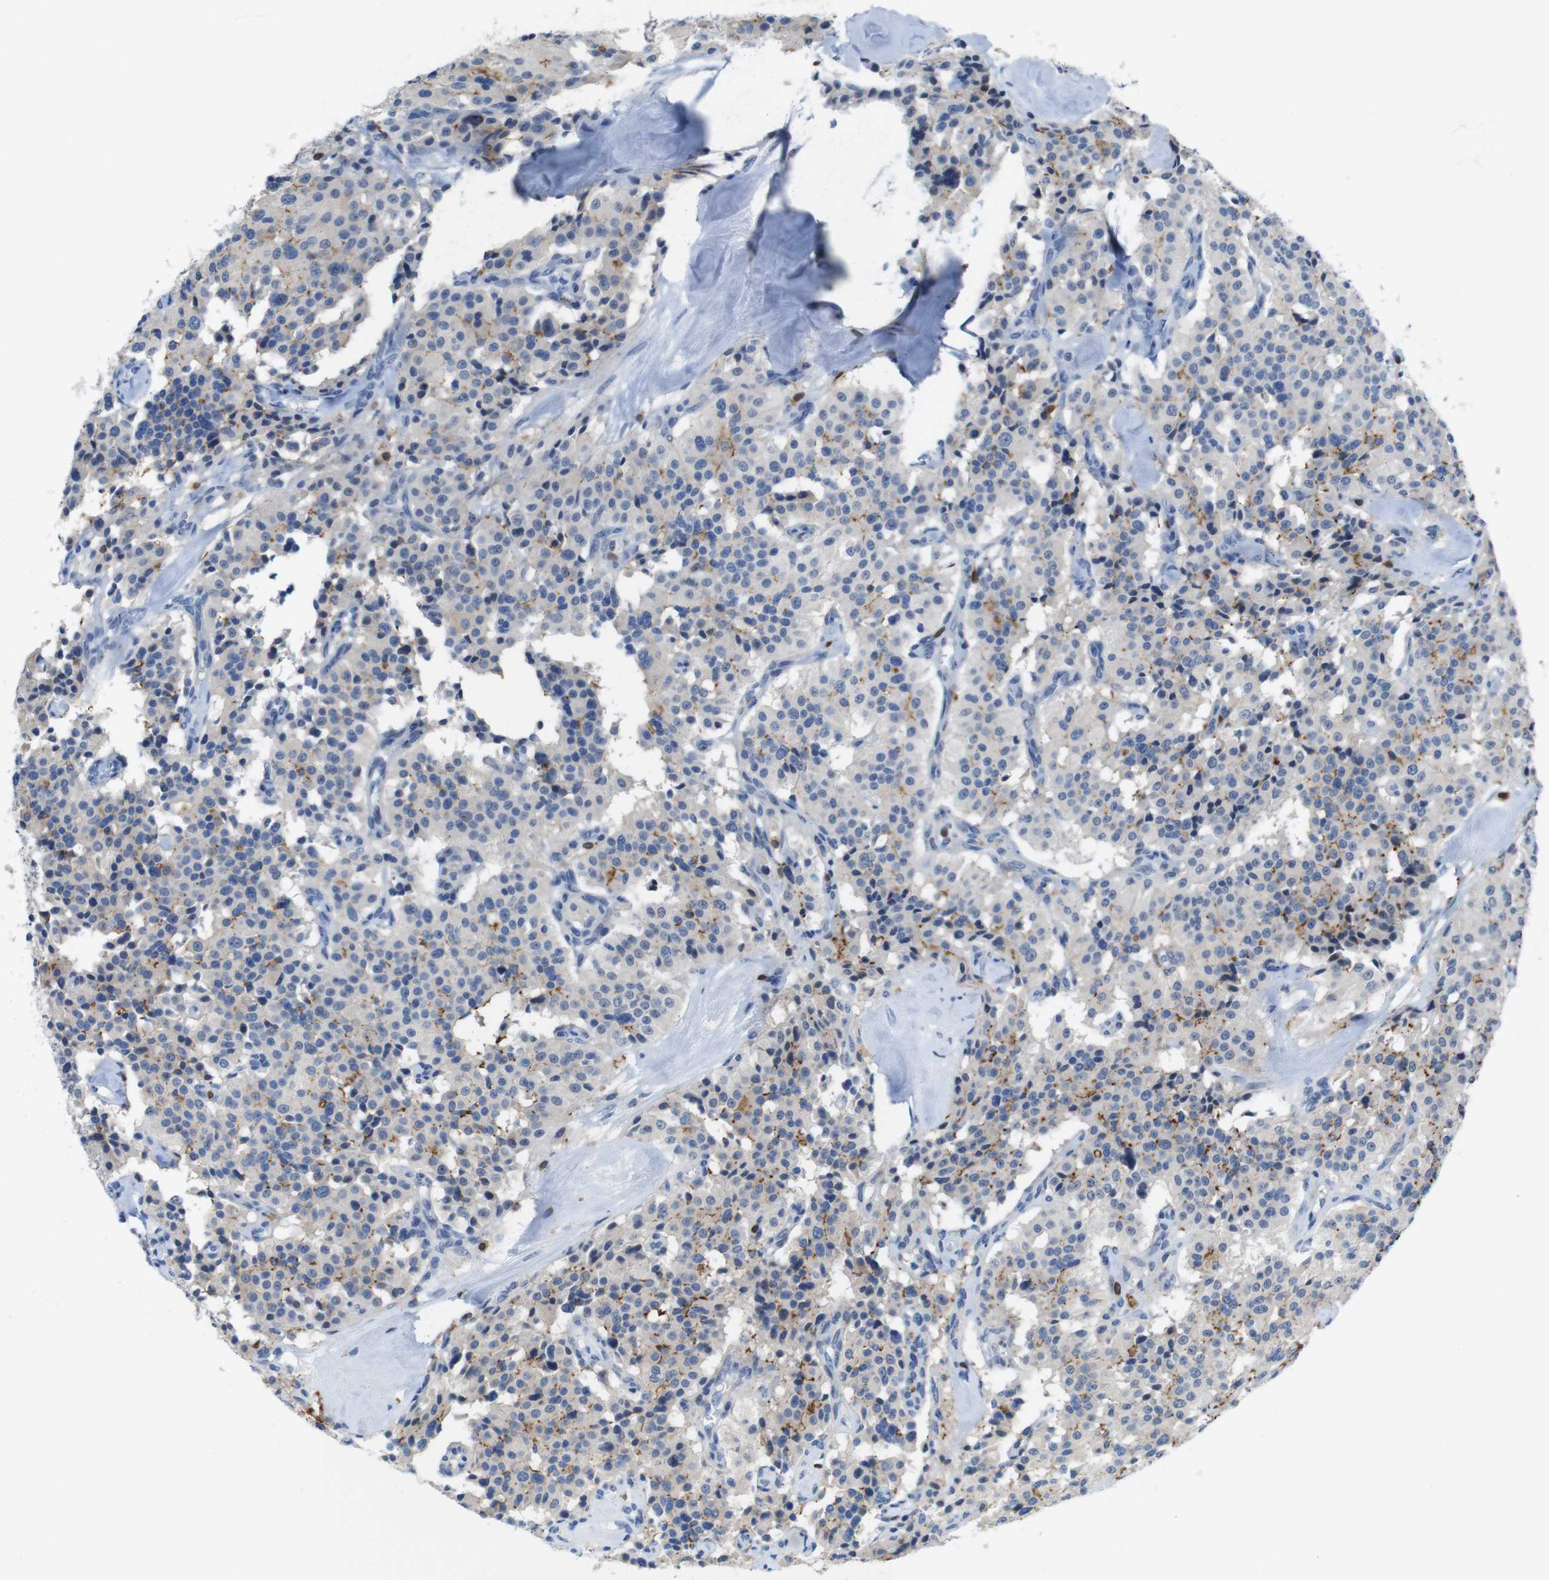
{"staining": {"intensity": "moderate", "quantity": "25%-75%", "location": "cytoplasmic/membranous"}, "tissue": "carcinoid", "cell_type": "Tumor cells", "image_type": "cancer", "snomed": [{"axis": "morphology", "description": "Carcinoid, malignant, NOS"}, {"axis": "topography", "description": "Lung"}], "caption": "Protein expression analysis of carcinoid (malignant) shows moderate cytoplasmic/membranous expression in about 25%-75% of tumor cells.", "gene": "TJP3", "patient": {"sex": "male", "age": 30}}